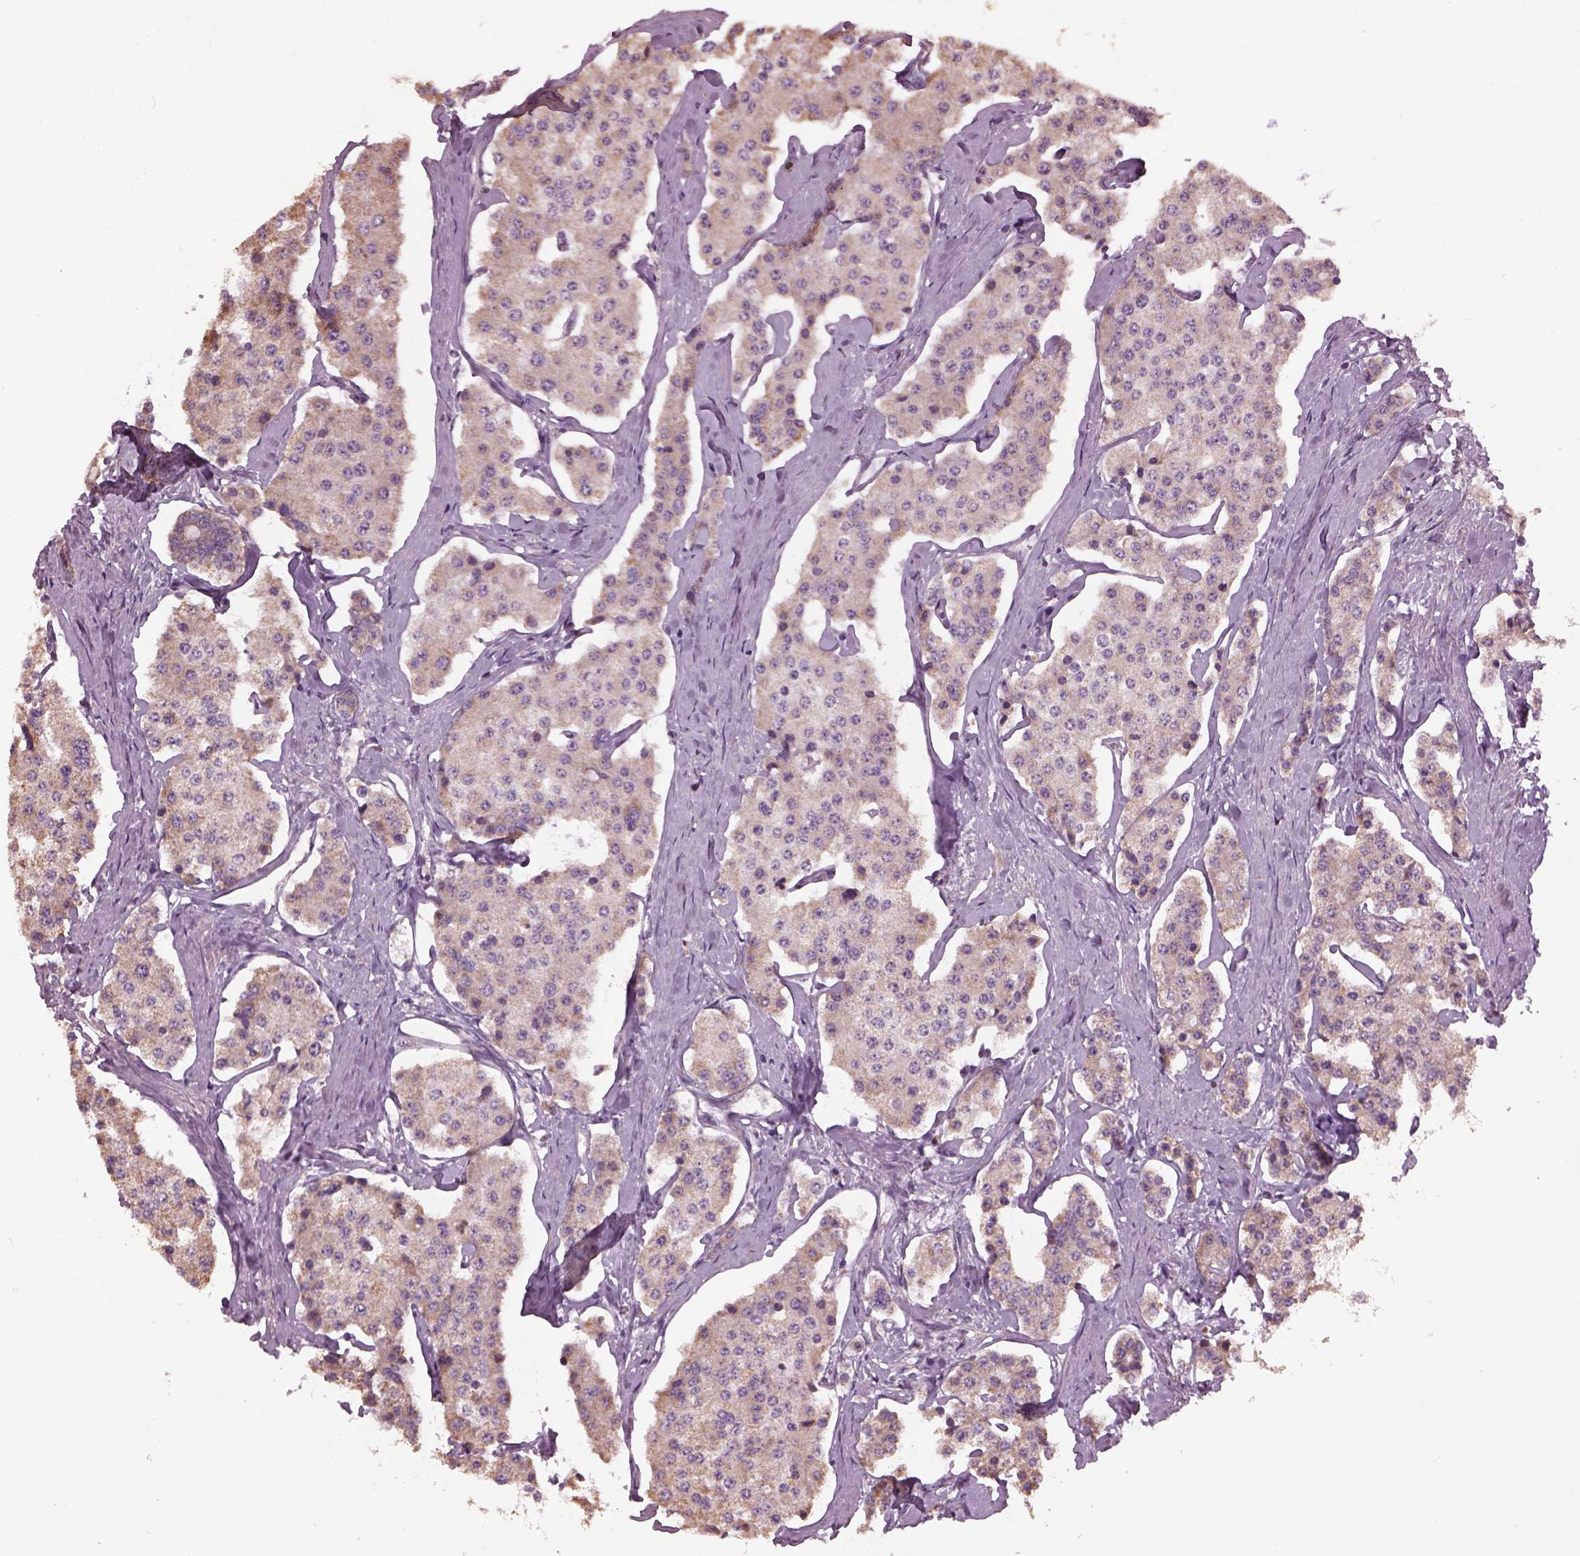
{"staining": {"intensity": "weak", "quantity": ">75%", "location": "cytoplasmic/membranous"}, "tissue": "carcinoid", "cell_type": "Tumor cells", "image_type": "cancer", "snomed": [{"axis": "morphology", "description": "Carcinoid, malignant, NOS"}, {"axis": "topography", "description": "Small intestine"}], "caption": "Protein expression analysis of human carcinoid reveals weak cytoplasmic/membranous positivity in about >75% of tumor cells.", "gene": "SPATA7", "patient": {"sex": "female", "age": 65}}